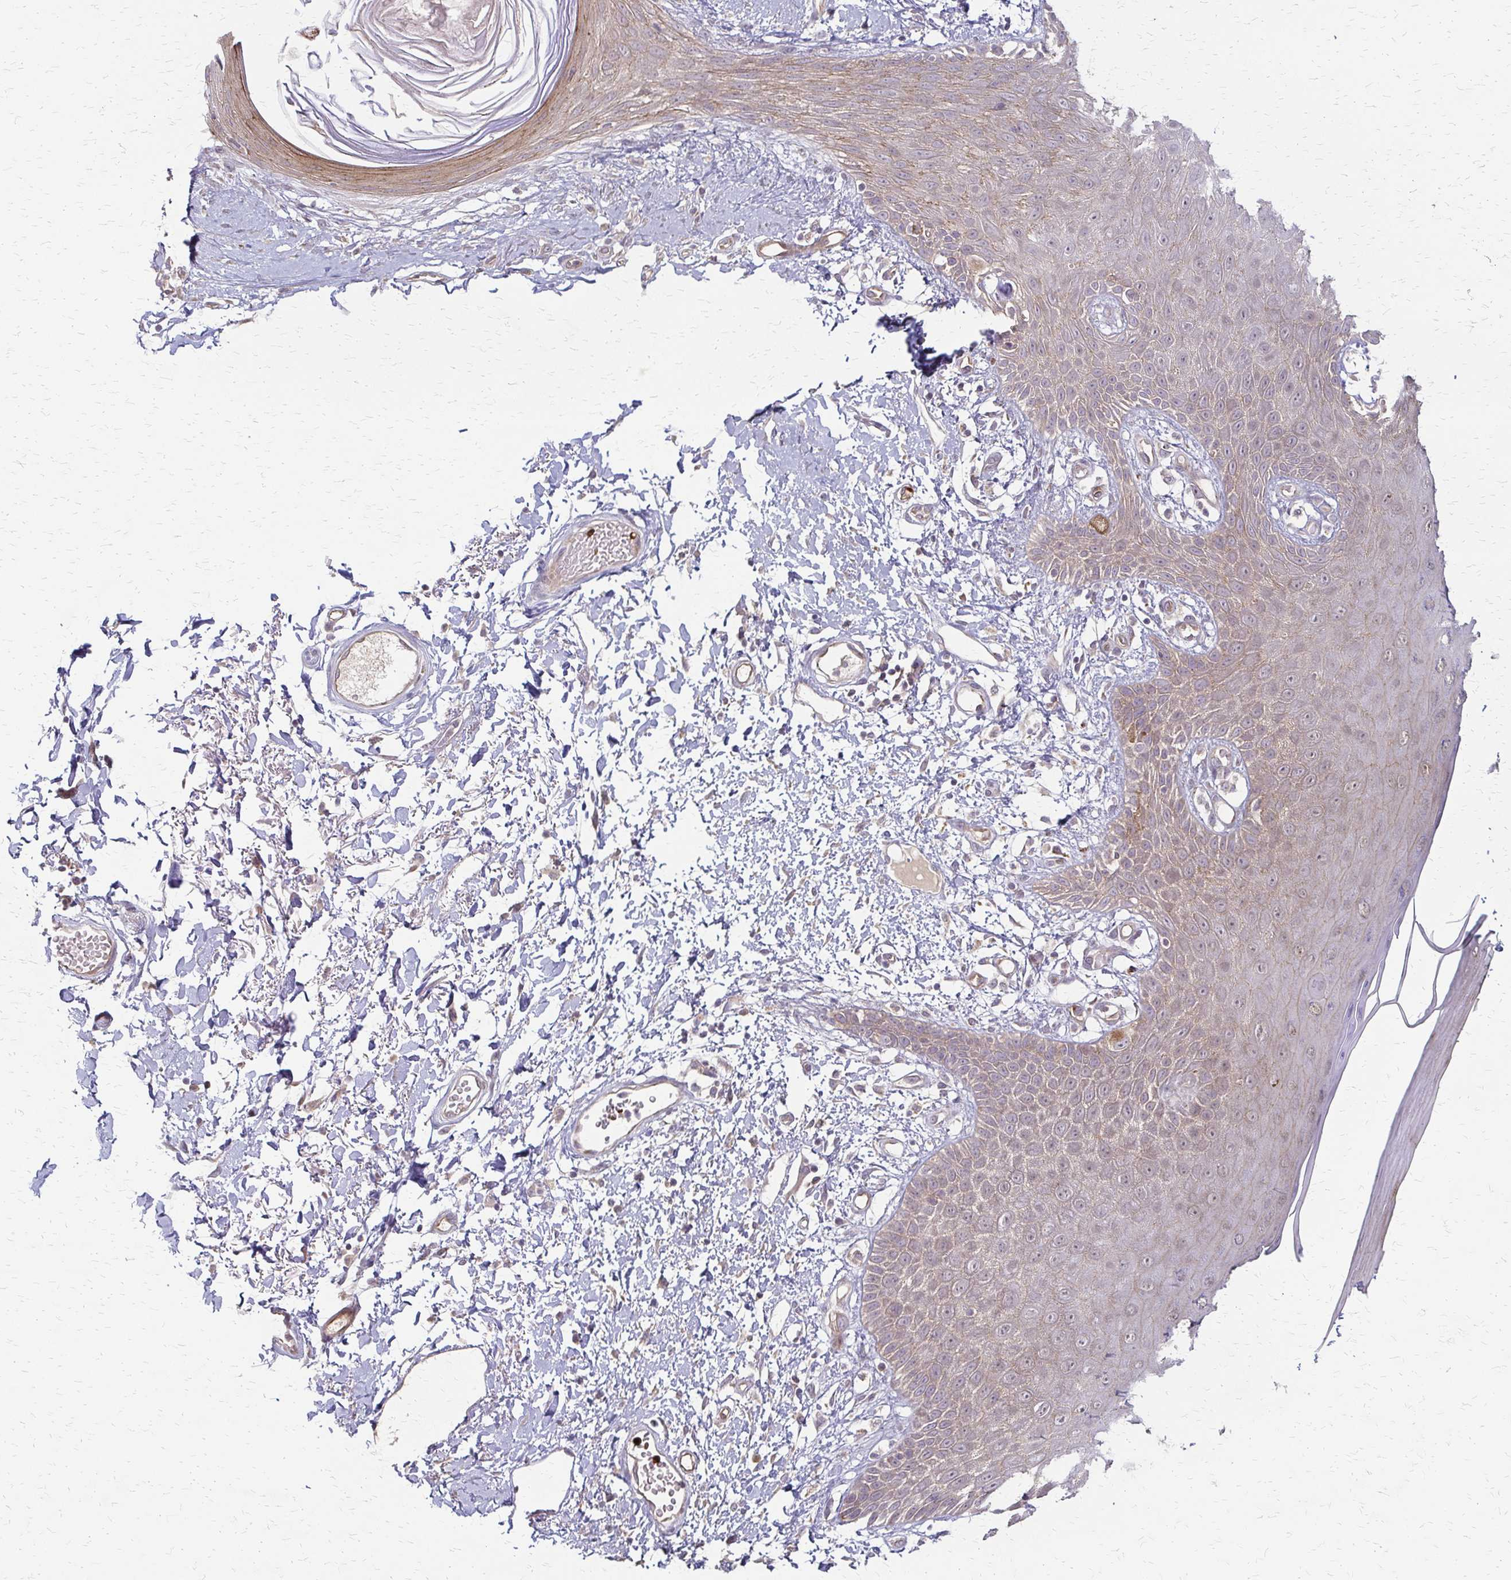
{"staining": {"intensity": "moderate", "quantity": ">75%", "location": "cytoplasmic/membranous"}, "tissue": "skin", "cell_type": "Epidermal cells", "image_type": "normal", "snomed": [{"axis": "morphology", "description": "Normal tissue, NOS"}, {"axis": "topography", "description": "Anal"}, {"axis": "topography", "description": "Peripheral nerve tissue"}], "caption": "Epidermal cells demonstrate medium levels of moderate cytoplasmic/membranous expression in approximately >75% of cells in benign skin.", "gene": "ZNF383", "patient": {"sex": "male", "age": 78}}